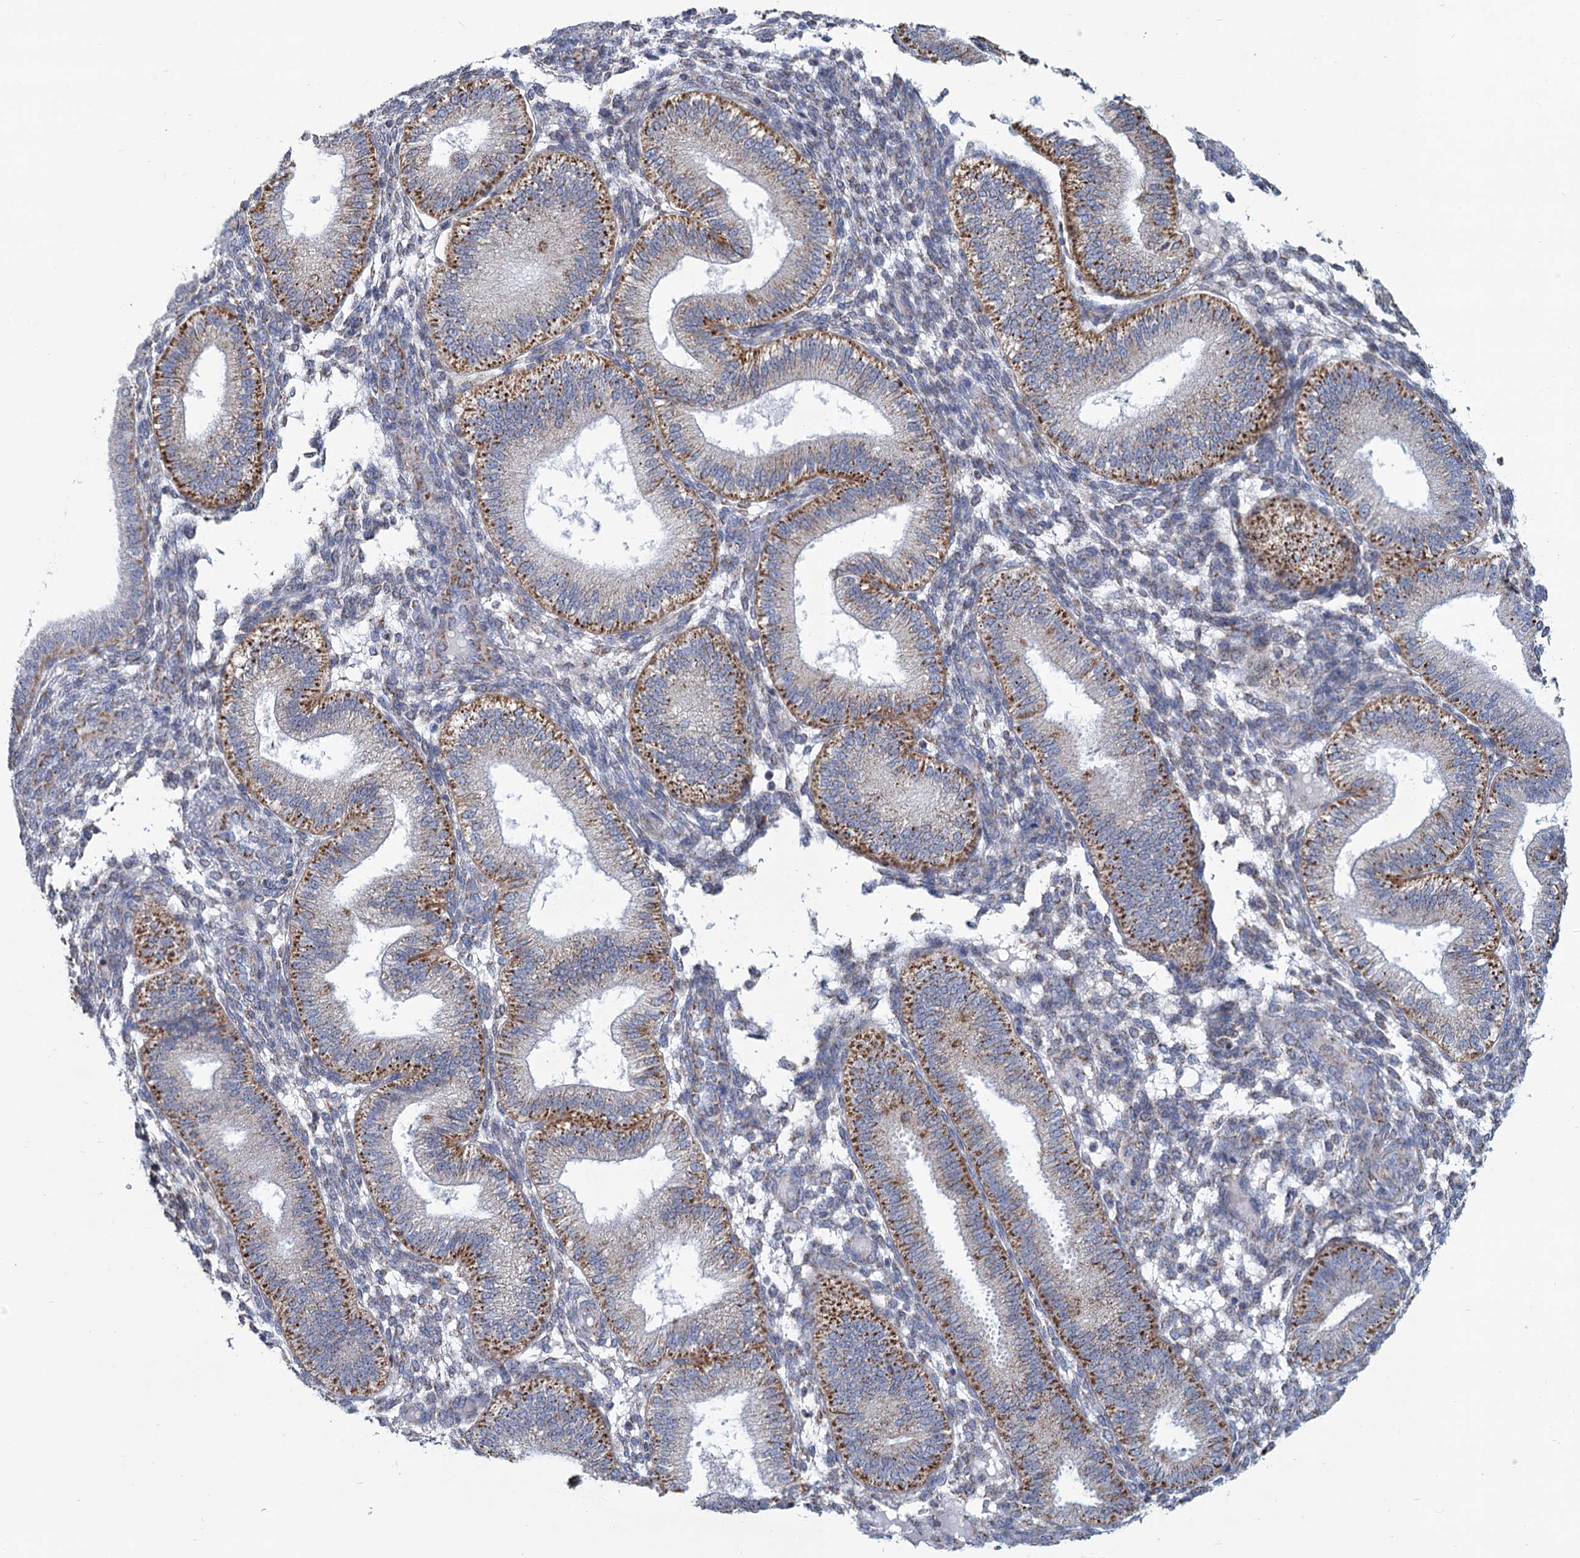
{"staining": {"intensity": "moderate", "quantity": "<25%", "location": "cytoplasmic/membranous"}, "tissue": "endometrium", "cell_type": "Cells in endometrial stroma", "image_type": "normal", "snomed": [{"axis": "morphology", "description": "Normal tissue, NOS"}, {"axis": "topography", "description": "Endometrium"}], "caption": "Immunohistochemical staining of benign endometrium reveals moderate cytoplasmic/membranous protein positivity in approximately <25% of cells in endometrial stroma. The staining is performed using DAB (3,3'-diaminobenzidine) brown chromogen to label protein expression. The nuclei are counter-stained blue using hematoxylin.", "gene": "NDUFC2", "patient": {"sex": "female", "age": 39}}